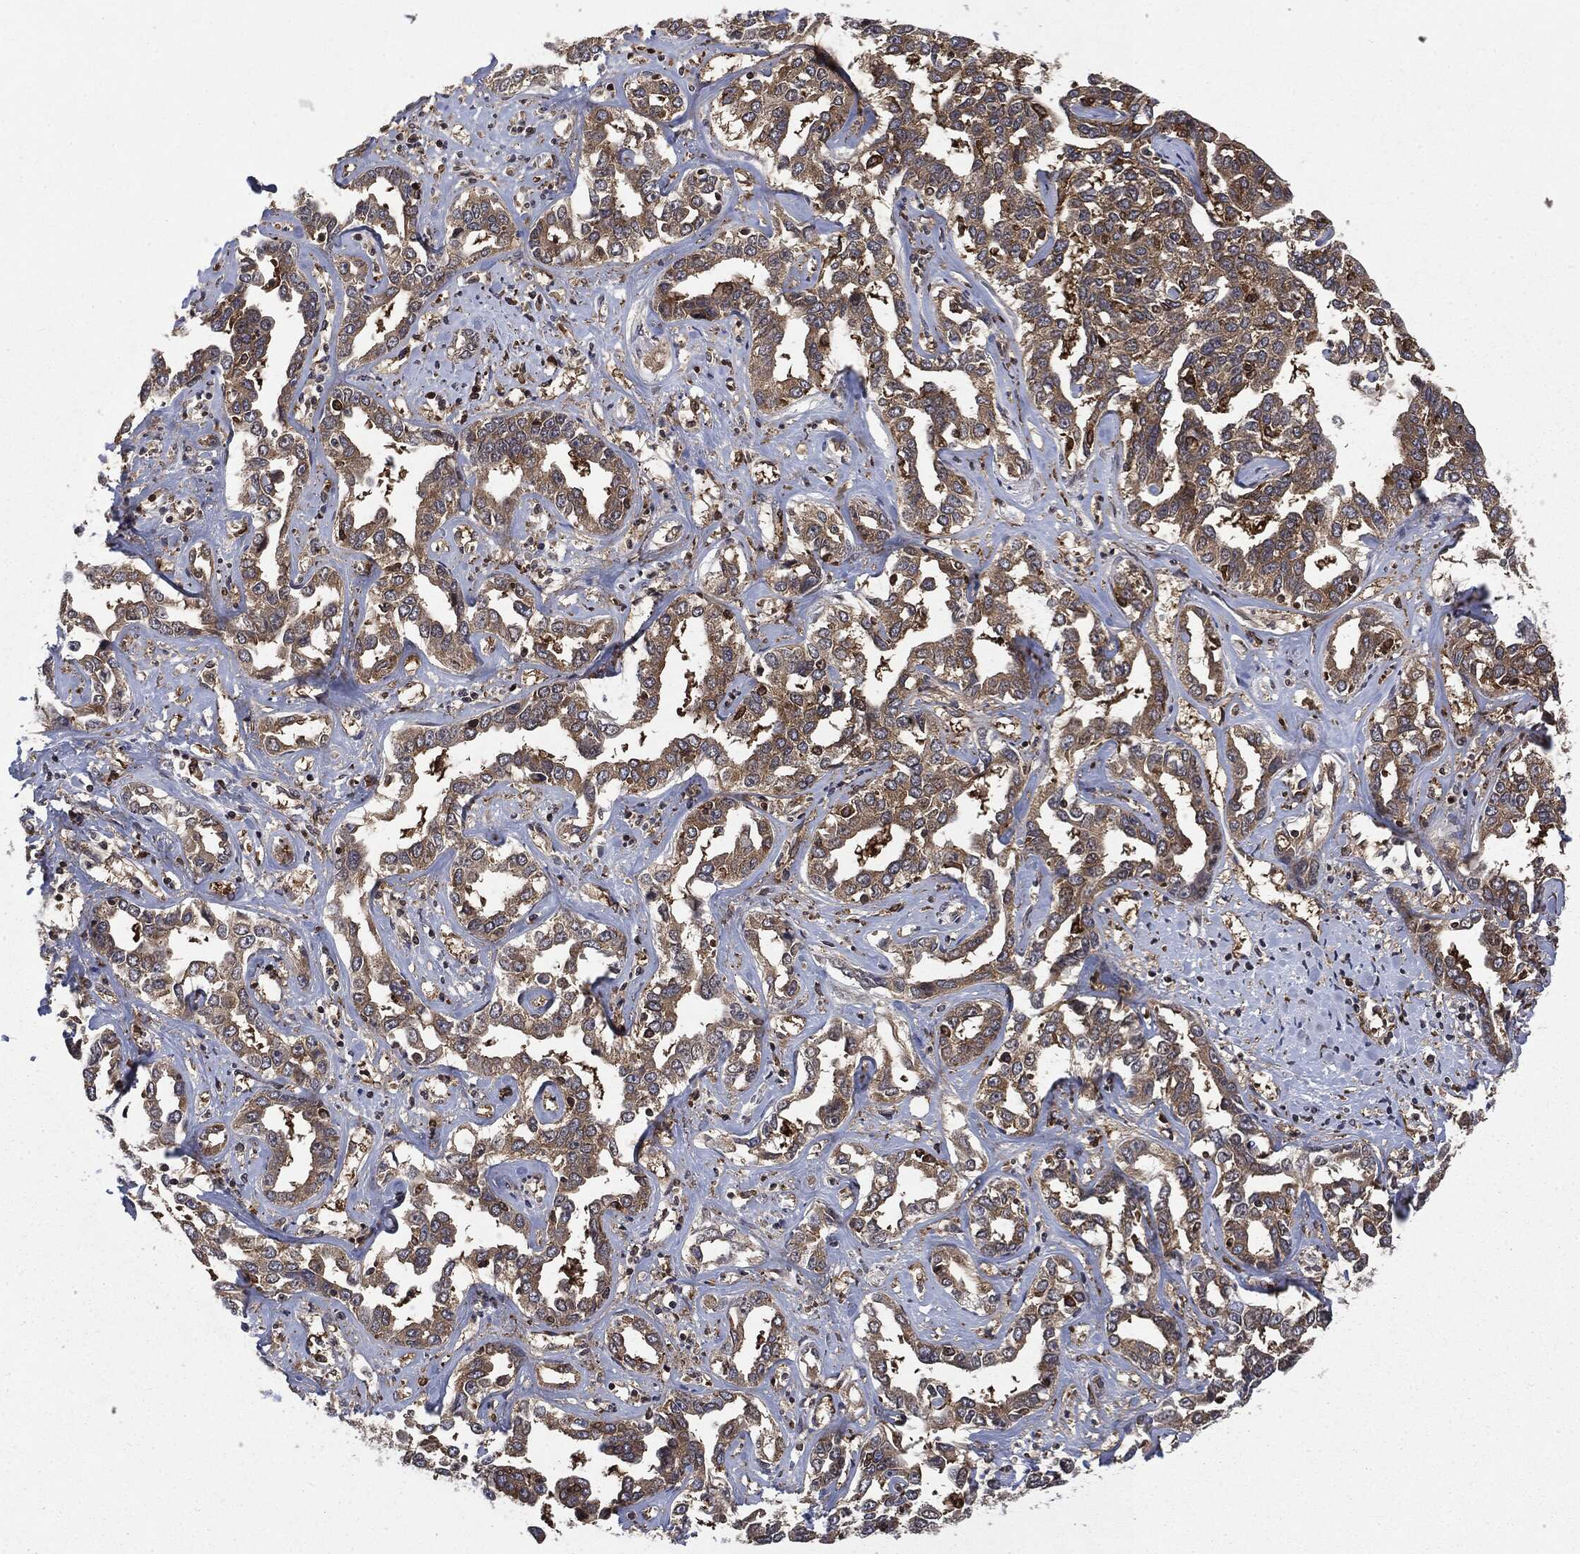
{"staining": {"intensity": "moderate", "quantity": ">75%", "location": "cytoplasmic/membranous"}, "tissue": "liver cancer", "cell_type": "Tumor cells", "image_type": "cancer", "snomed": [{"axis": "morphology", "description": "Cholangiocarcinoma"}, {"axis": "topography", "description": "Liver"}], "caption": "The photomicrograph reveals immunohistochemical staining of liver cancer (cholangiocarcinoma). There is moderate cytoplasmic/membranous expression is seen in about >75% of tumor cells. Nuclei are stained in blue.", "gene": "SNX5", "patient": {"sex": "male", "age": 59}}